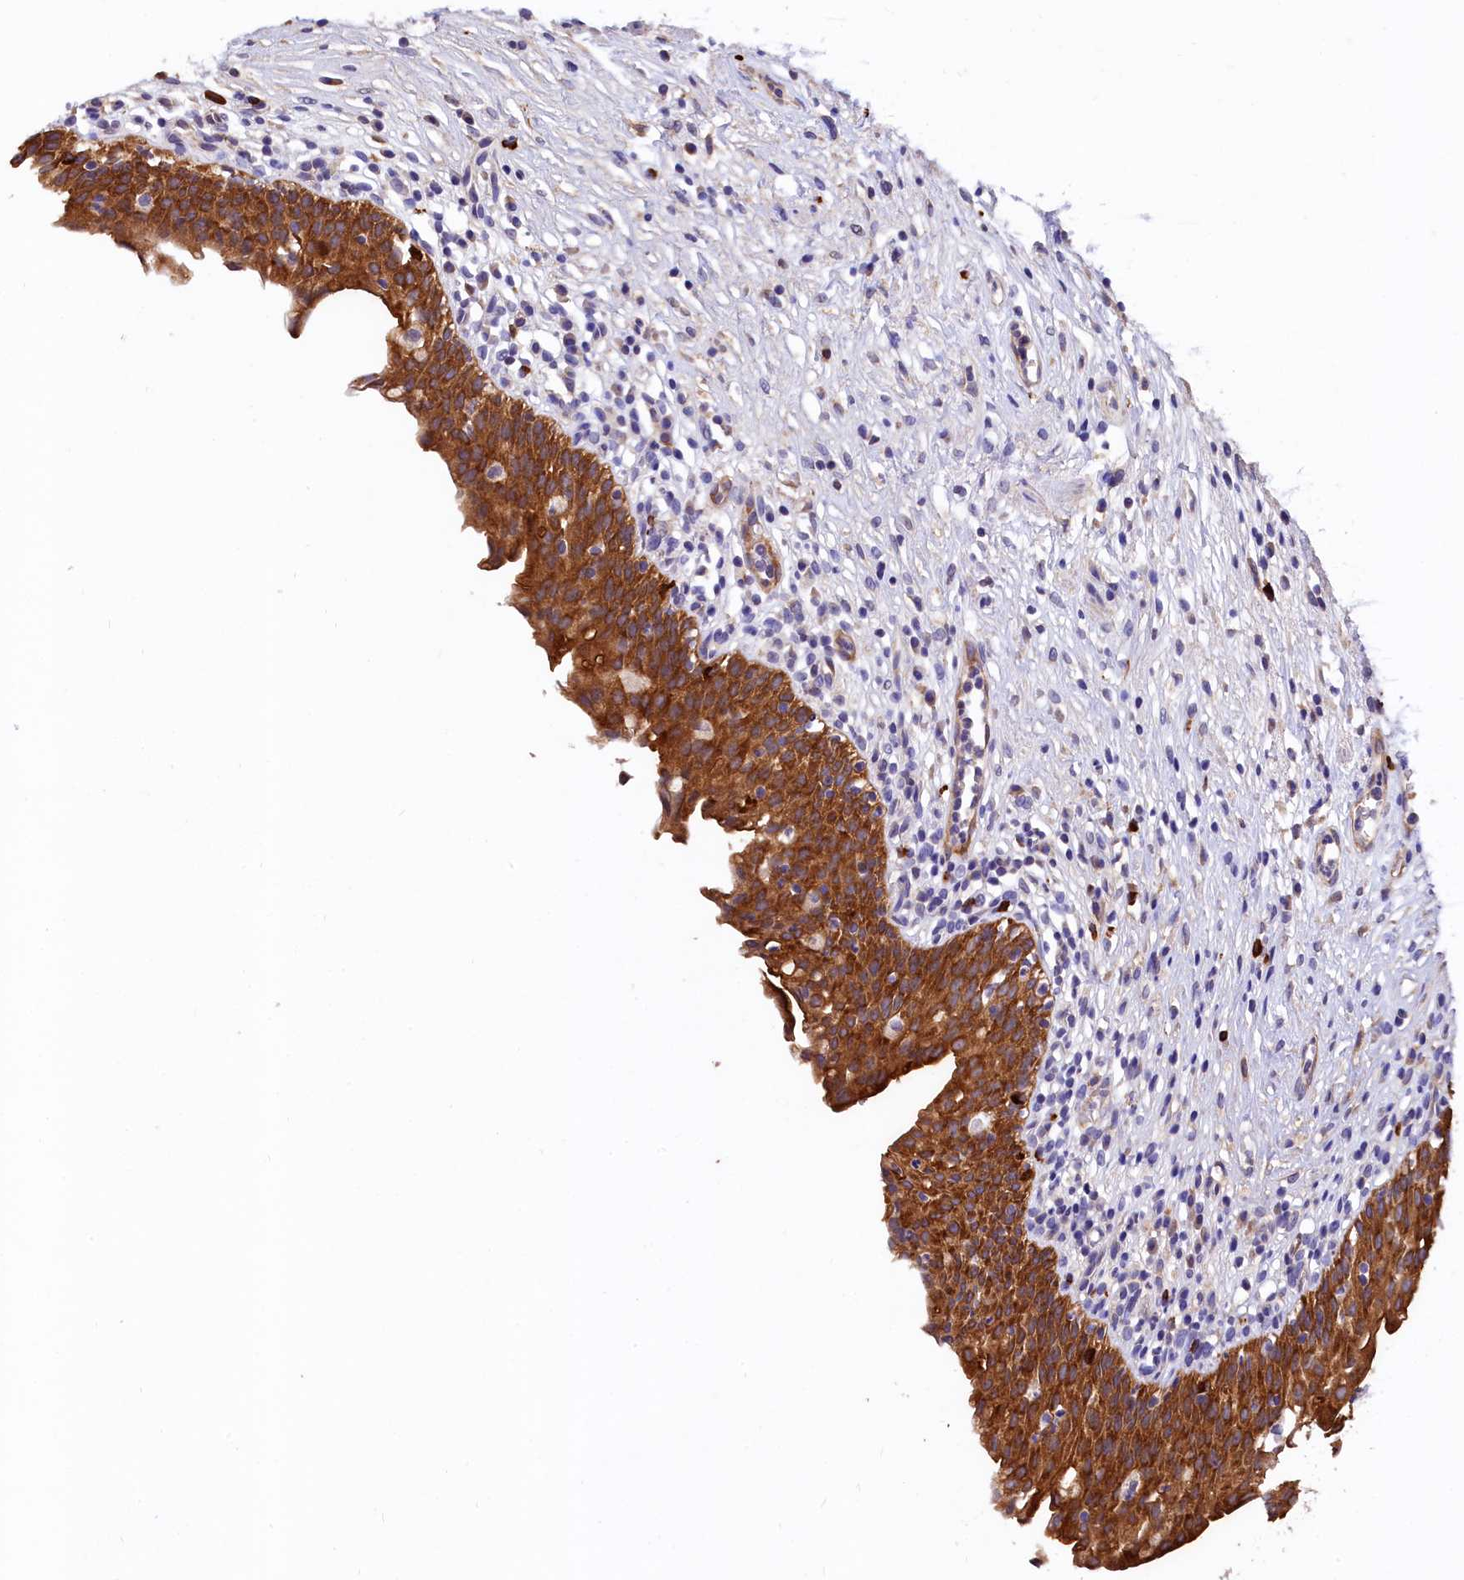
{"staining": {"intensity": "strong", "quantity": ">75%", "location": "cytoplasmic/membranous"}, "tissue": "urinary bladder", "cell_type": "Urothelial cells", "image_type": "normal", "snomed": [{"axis": "morphology", "description": "Normal tissue, NOS"}, {"axis": "morphology", "description": "Inflammation, NOS"}, {"axis": "topography", "description": "Urinary bladder"}], "caption": "IHC (DAB (3,3'-diaminobenzidine)) staining of benign human urinary bladder demonstrates strong cytoplasmic/membranous protein staining in approximately >75% of urothelial cells. (DAB IHC with brightfield microscopy, high magnification).", "gene": "EPS8L2", "patient": {"sex": "male", "age": 63}}